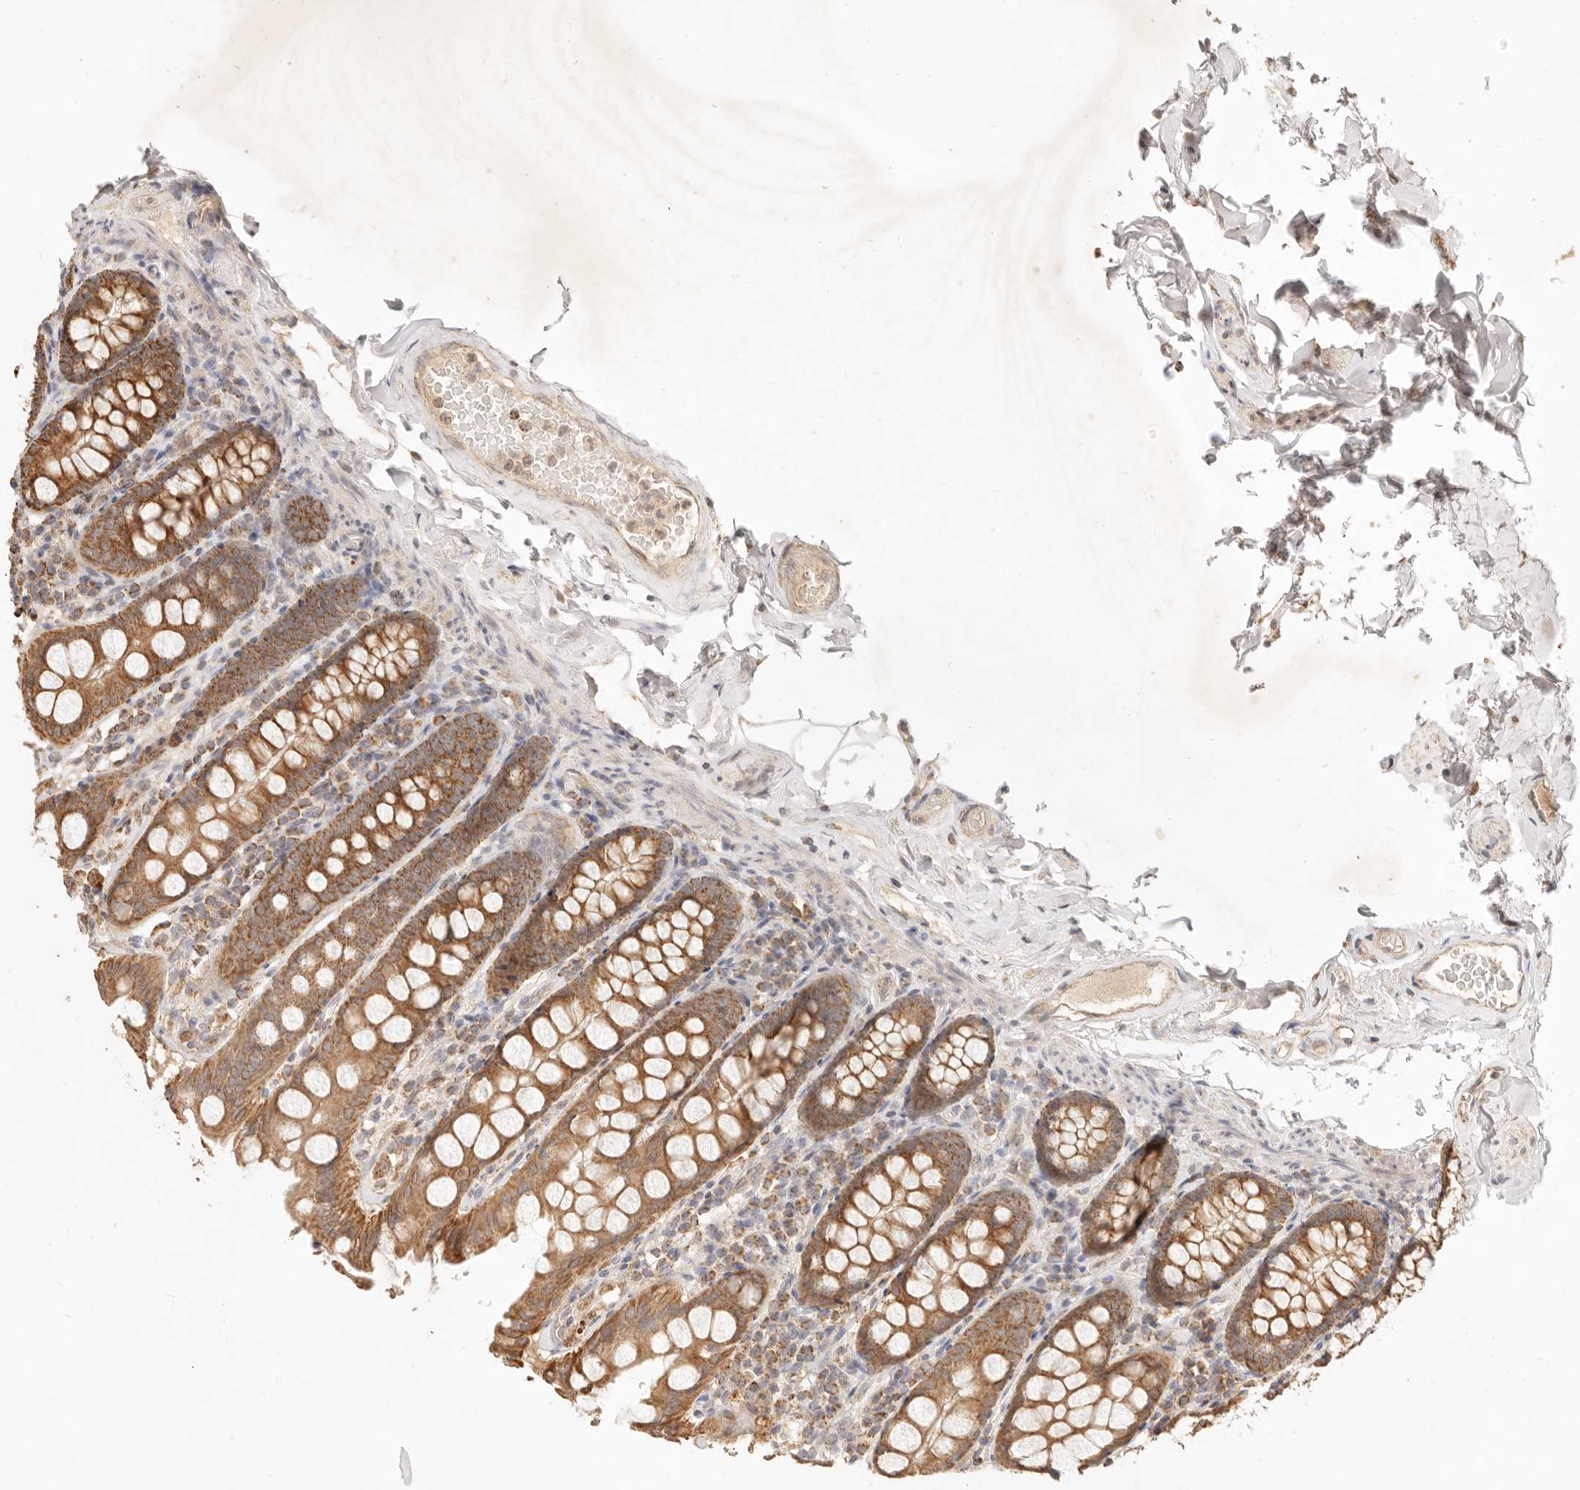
{"staining": {"intensity": "weak", "quantity": "25%-75%", "location": "cytoplasmic/membranous"}, "tissue": "colon", "cell_type": "Endothelial cells", "image_type": "normal", "snomed": [{"axis": "morphology", "description": "Normal tissue, NOS"}, {"axis": "topography", "description": "Colon"}, {"axis": "topography", "description": "Peripheral nerve tissue"}], "caption": "Weak cytoplasmic/membranous staining for a protein is seen in about 25%-75% of endothelial cells of normal colon using IHC.", "gene": "CPLANE2", "patient": {"sex": "female", "age": 61}}